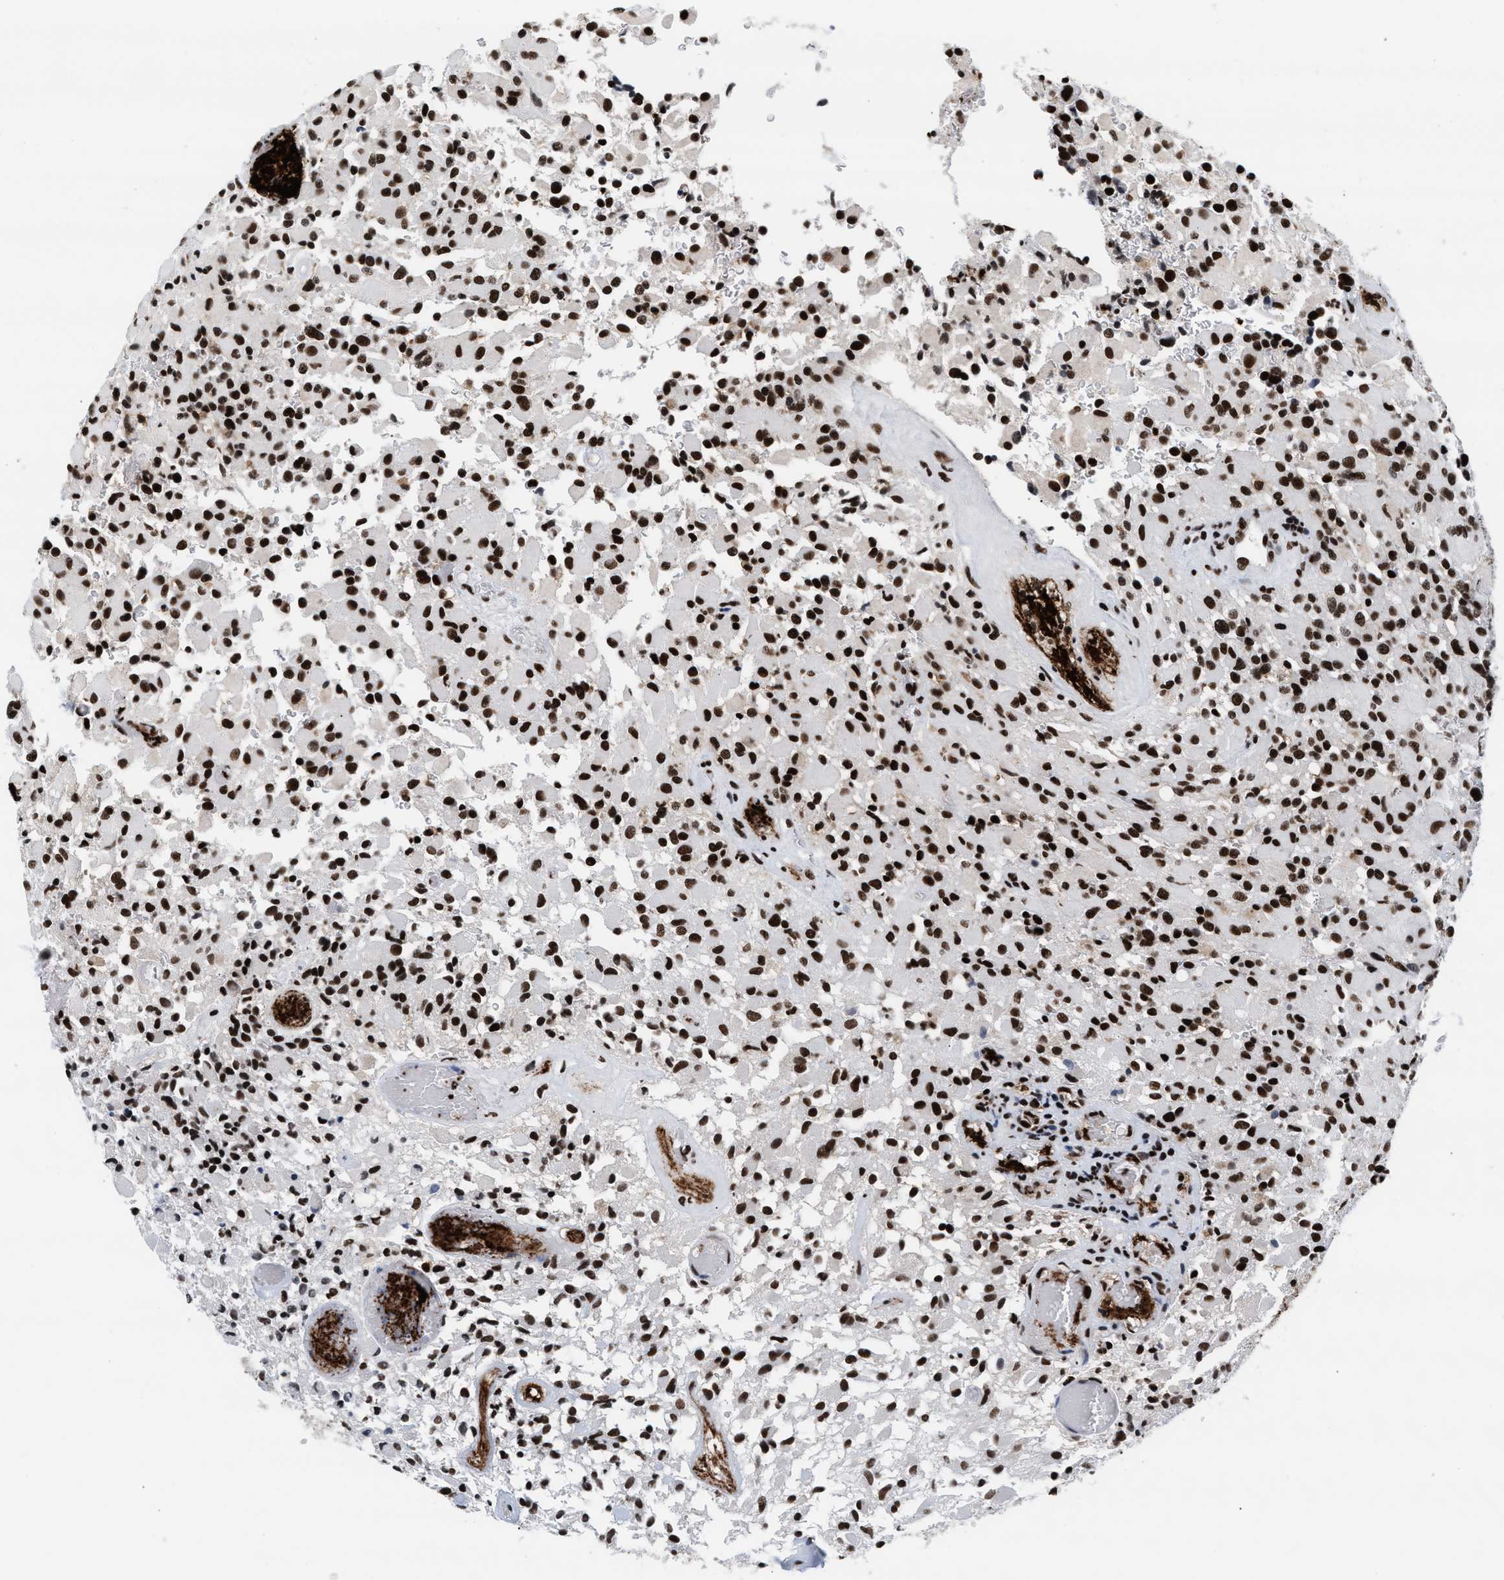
{"staining": {"intensity": "strong", "quantity": ">75%", "location": "nuclear"}, "tissue": "glioma", "cell_type": "Tumor cells", "image_type": "cancer", "snomed": [{"axis": "morphology", "description": "Glioma, malignant, High grade"}, {"axis": "topography", "description": "Brain"}], "caption": "Immunohistochemical staining of human malignant high-grade glioma displays high levels of strong nuclear protein positivity in about >75% of tumor cells.", "gene": "RAD21", "patient": {"sex": "male", "age": 71}}